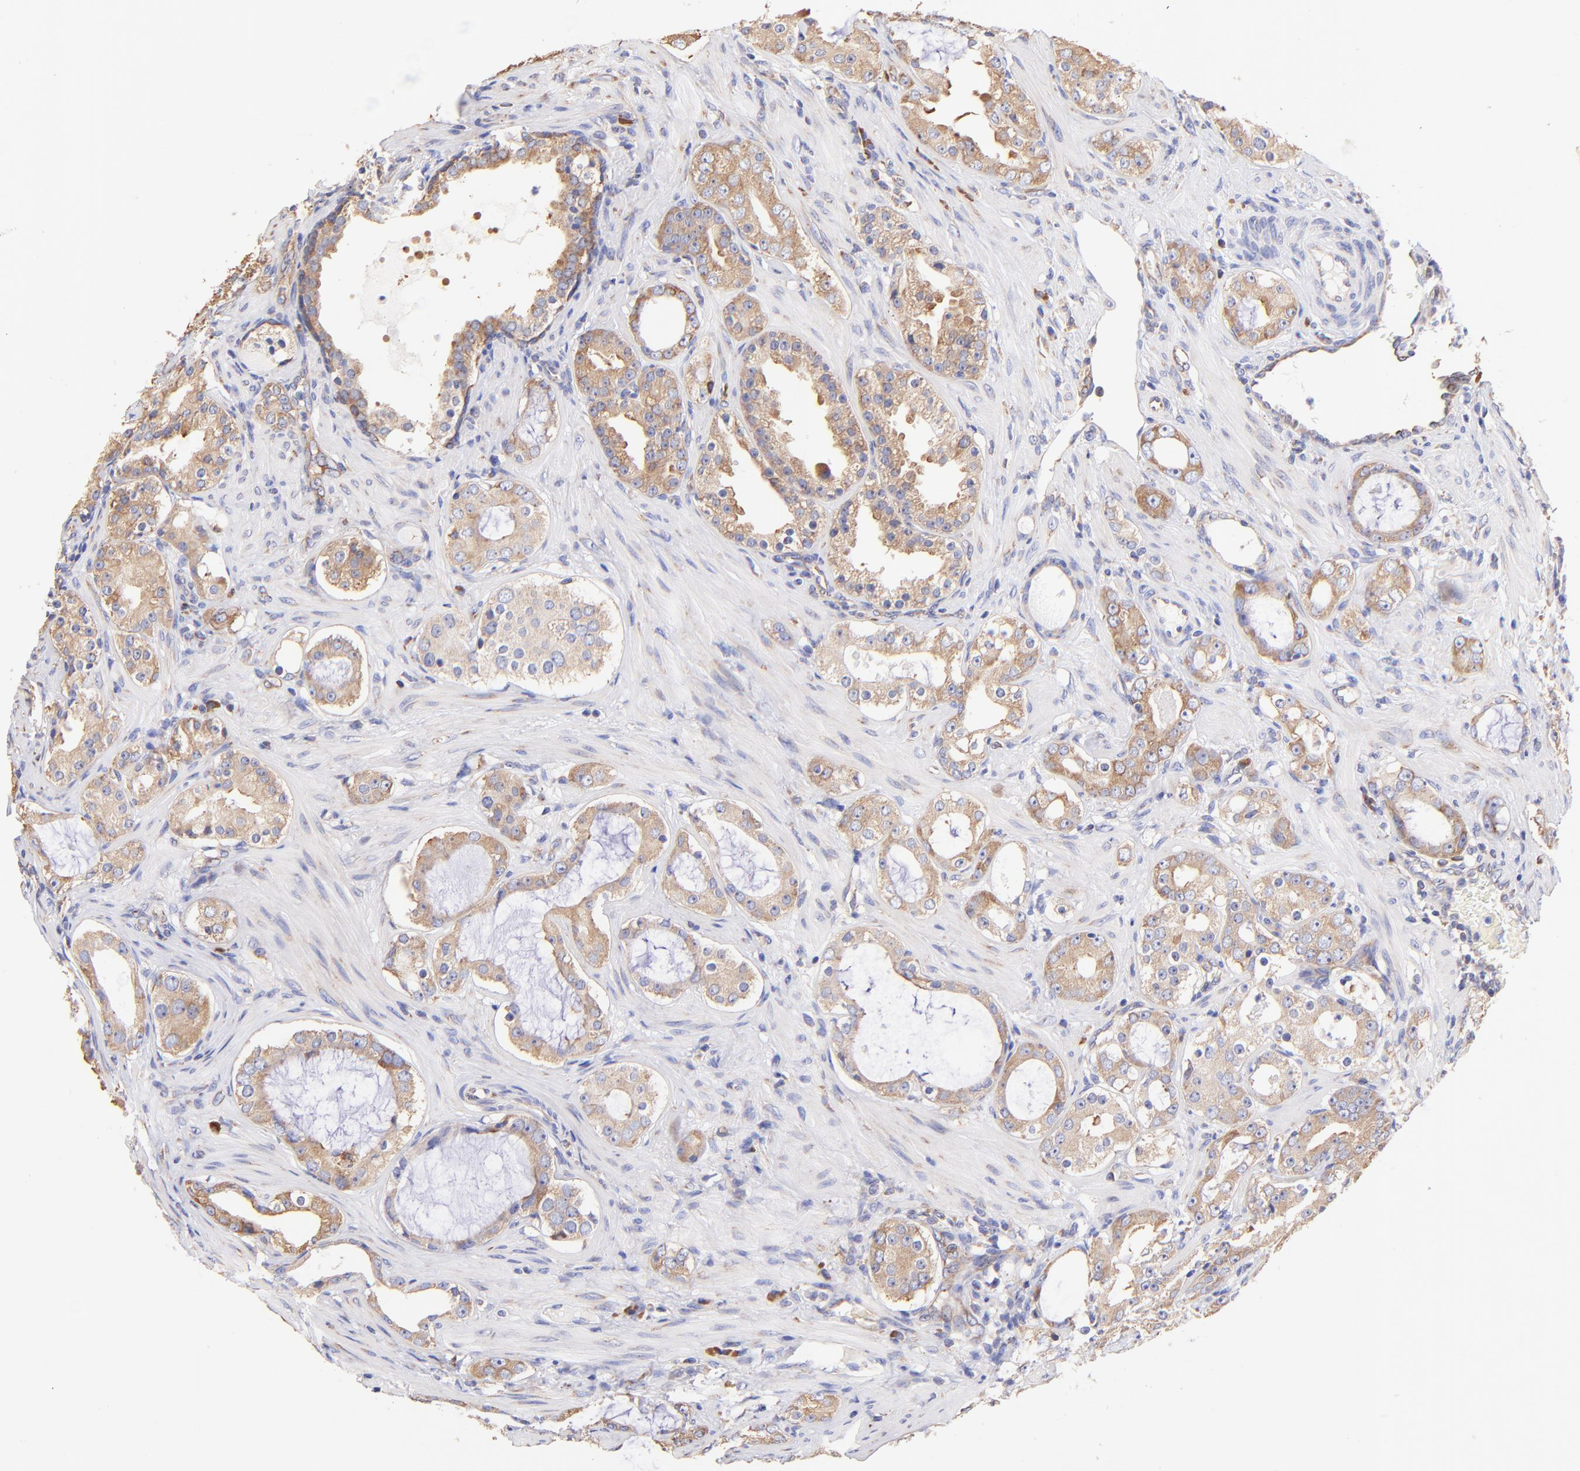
{"staining": {"intensity": "moderate", "quantity": ">75%", "location": "cytoplasmic/membranous"}, "tissue": "prostate cancer", "cell_type": "Tumor cells", "image_type": "cancer", "snomed": [{"axis": "morphology", "description": "Adenocarcinoma, Medium grade"}, {"axis": "topography", "description": "Prostate"}], "caption": "An immunohistochemistry micrograph of tumor tissue is shown. Protein staining in brown highlights moderate cytoplasmic/membranous positivity in prostate cancer (adenocarcinoma (medium-grade)) within tumor cells.", "gene": "RPL30", "patient": {"sex": "male", "age": 73}}